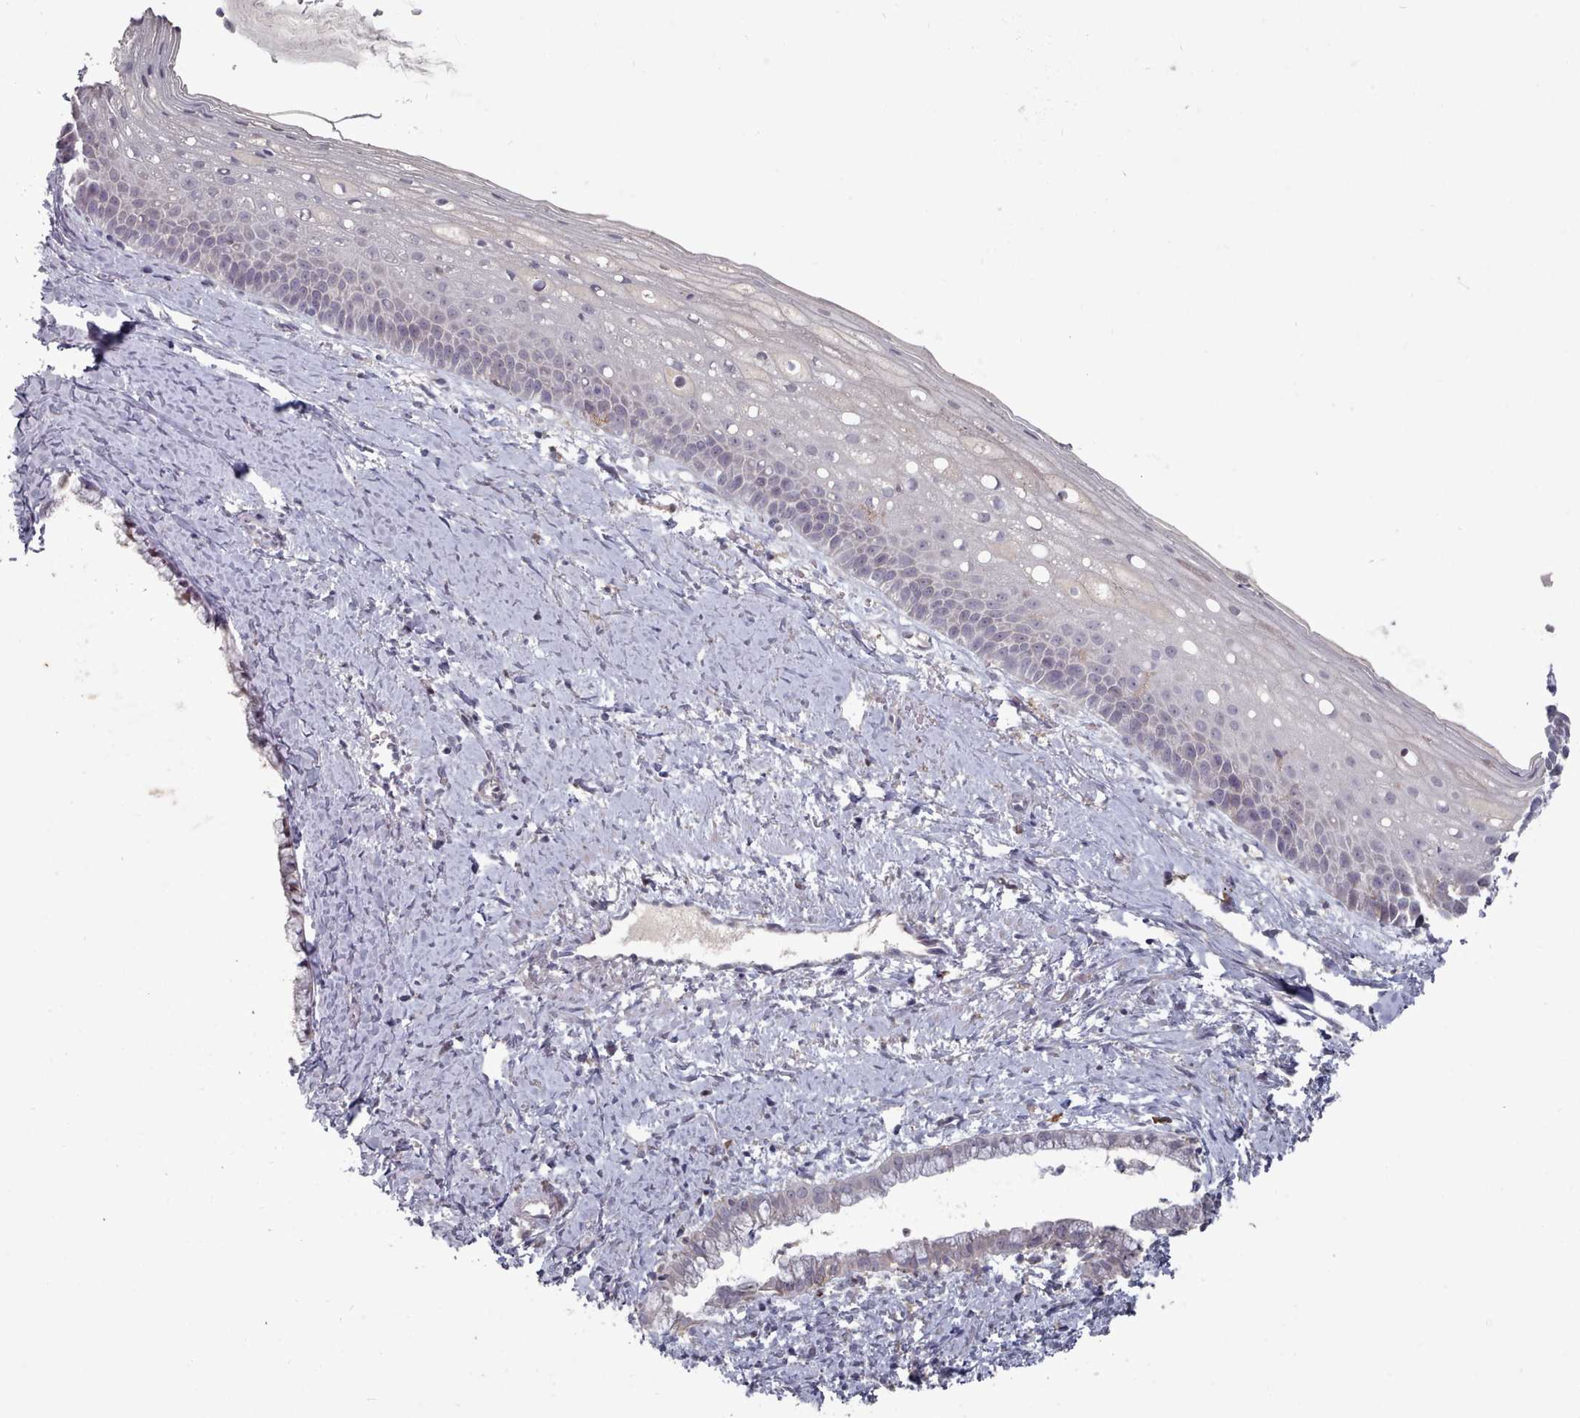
{"staining": {"intensity": "negative", "quantity": "none", "location": "none"}, "tissue": "cervix", "cell_type": "Glandular cells", "image_type": "normal", "snomed": [{"axis": "morphology", "description": "Normal tissue, NOS"}, {"axis": "topography", "description": "Cervix"}], "caption": "Micrograph shows no protein staining in glandular cells of unremarkable cervix.", "gene": "COL8A2", "patient": {"sex": "female", "age": 57}}